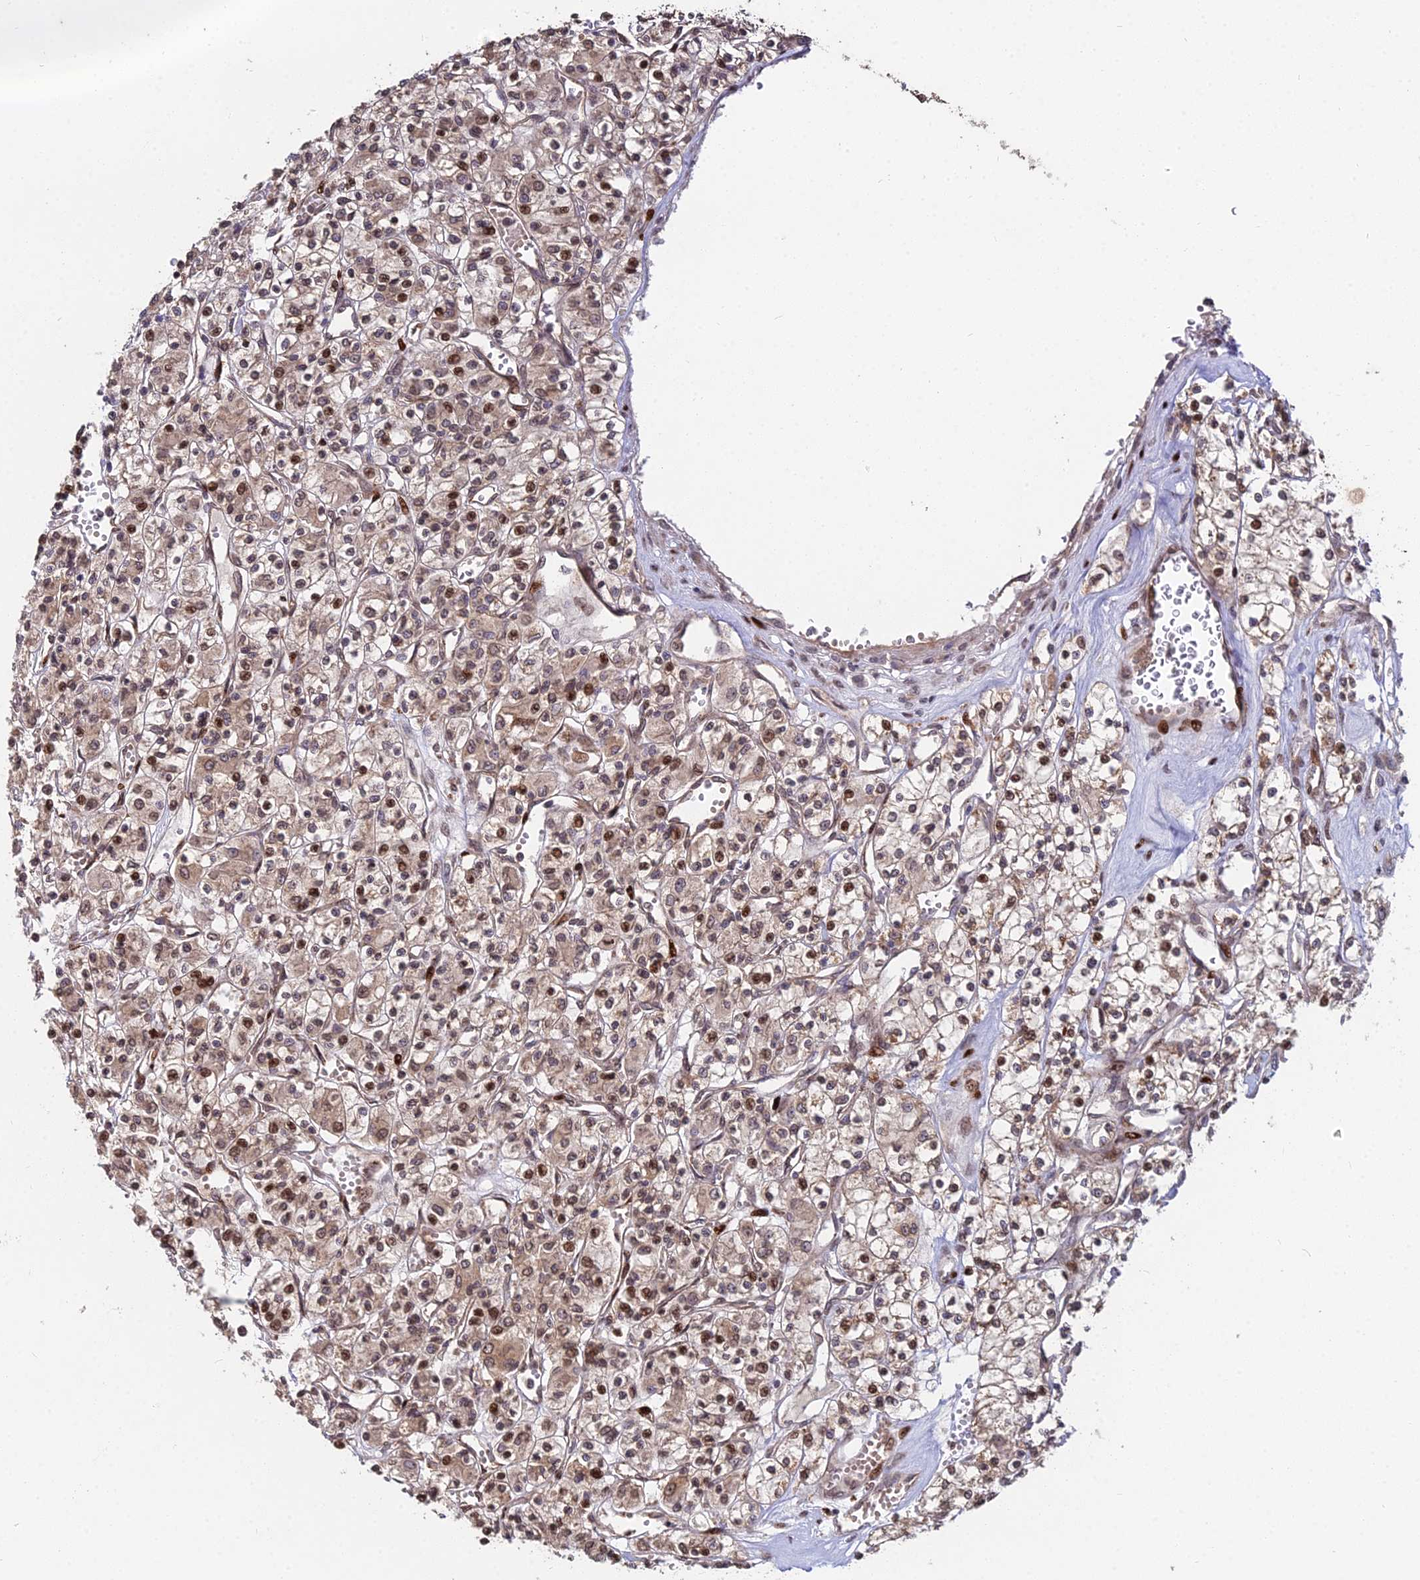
{"staining": {"intensity": "moderate", "quantity": ">75%", "location": "cytoplasmic/membranous,nuclear"}, "tissue": "renal cancer", "cell_type": "Tumor cells", "image_type": "cancer", "snomed": [{"axis": "morphology", "description": "Adenocarcinoma, NOS"}, {"axis": "topography", "description": "Kidney"}], "caption": "A brown stain shows moderate cytoplasmic/membranous and nuclear expression of a protein in renal adenocarcinoma tumor cells.", "gene": "RBMS2", "patient": {"sex": "female", "age": 59}}